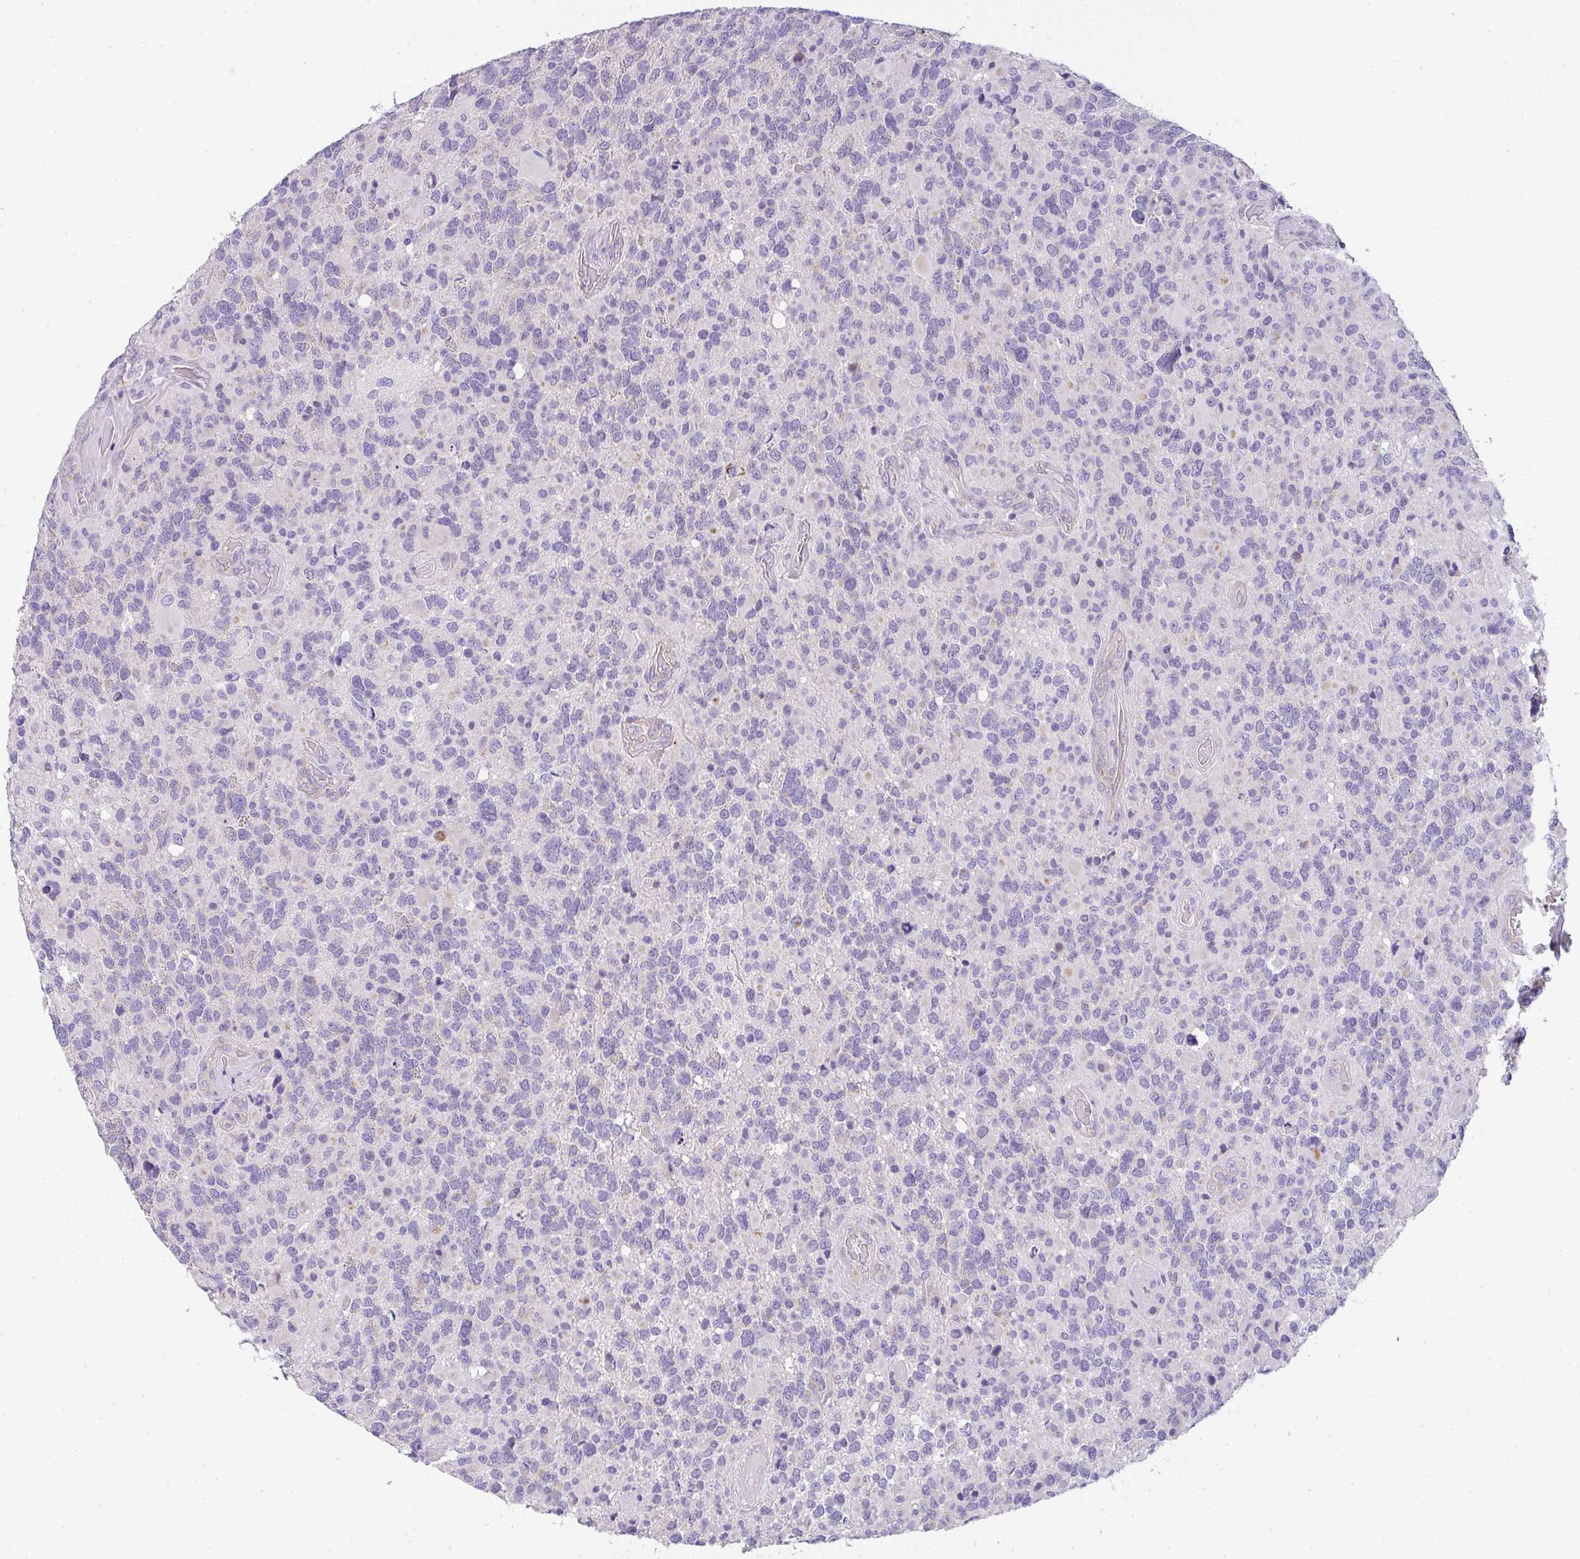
{"staining": {"intensity": "negative", "quantity": "none", "location": "none"}, "tissue": "glioma", "cell_type": "Tumor cells", "image_type": "cancer", "snomed": [{"axis": "morphology", "description": "Glioma, malignant, High grade"}, {"axis": "topography", "description": "Brain"}], "caption": "There is no significant expression in tumor cells of glioma. The staining was performed using DAB to visualize the protein expression in brown, while the nuclei were stained in blue with hematoxylin (Magnification: 20x).", "gene": "FILIP1", "patient": {"sex": "female", "age": 40}}